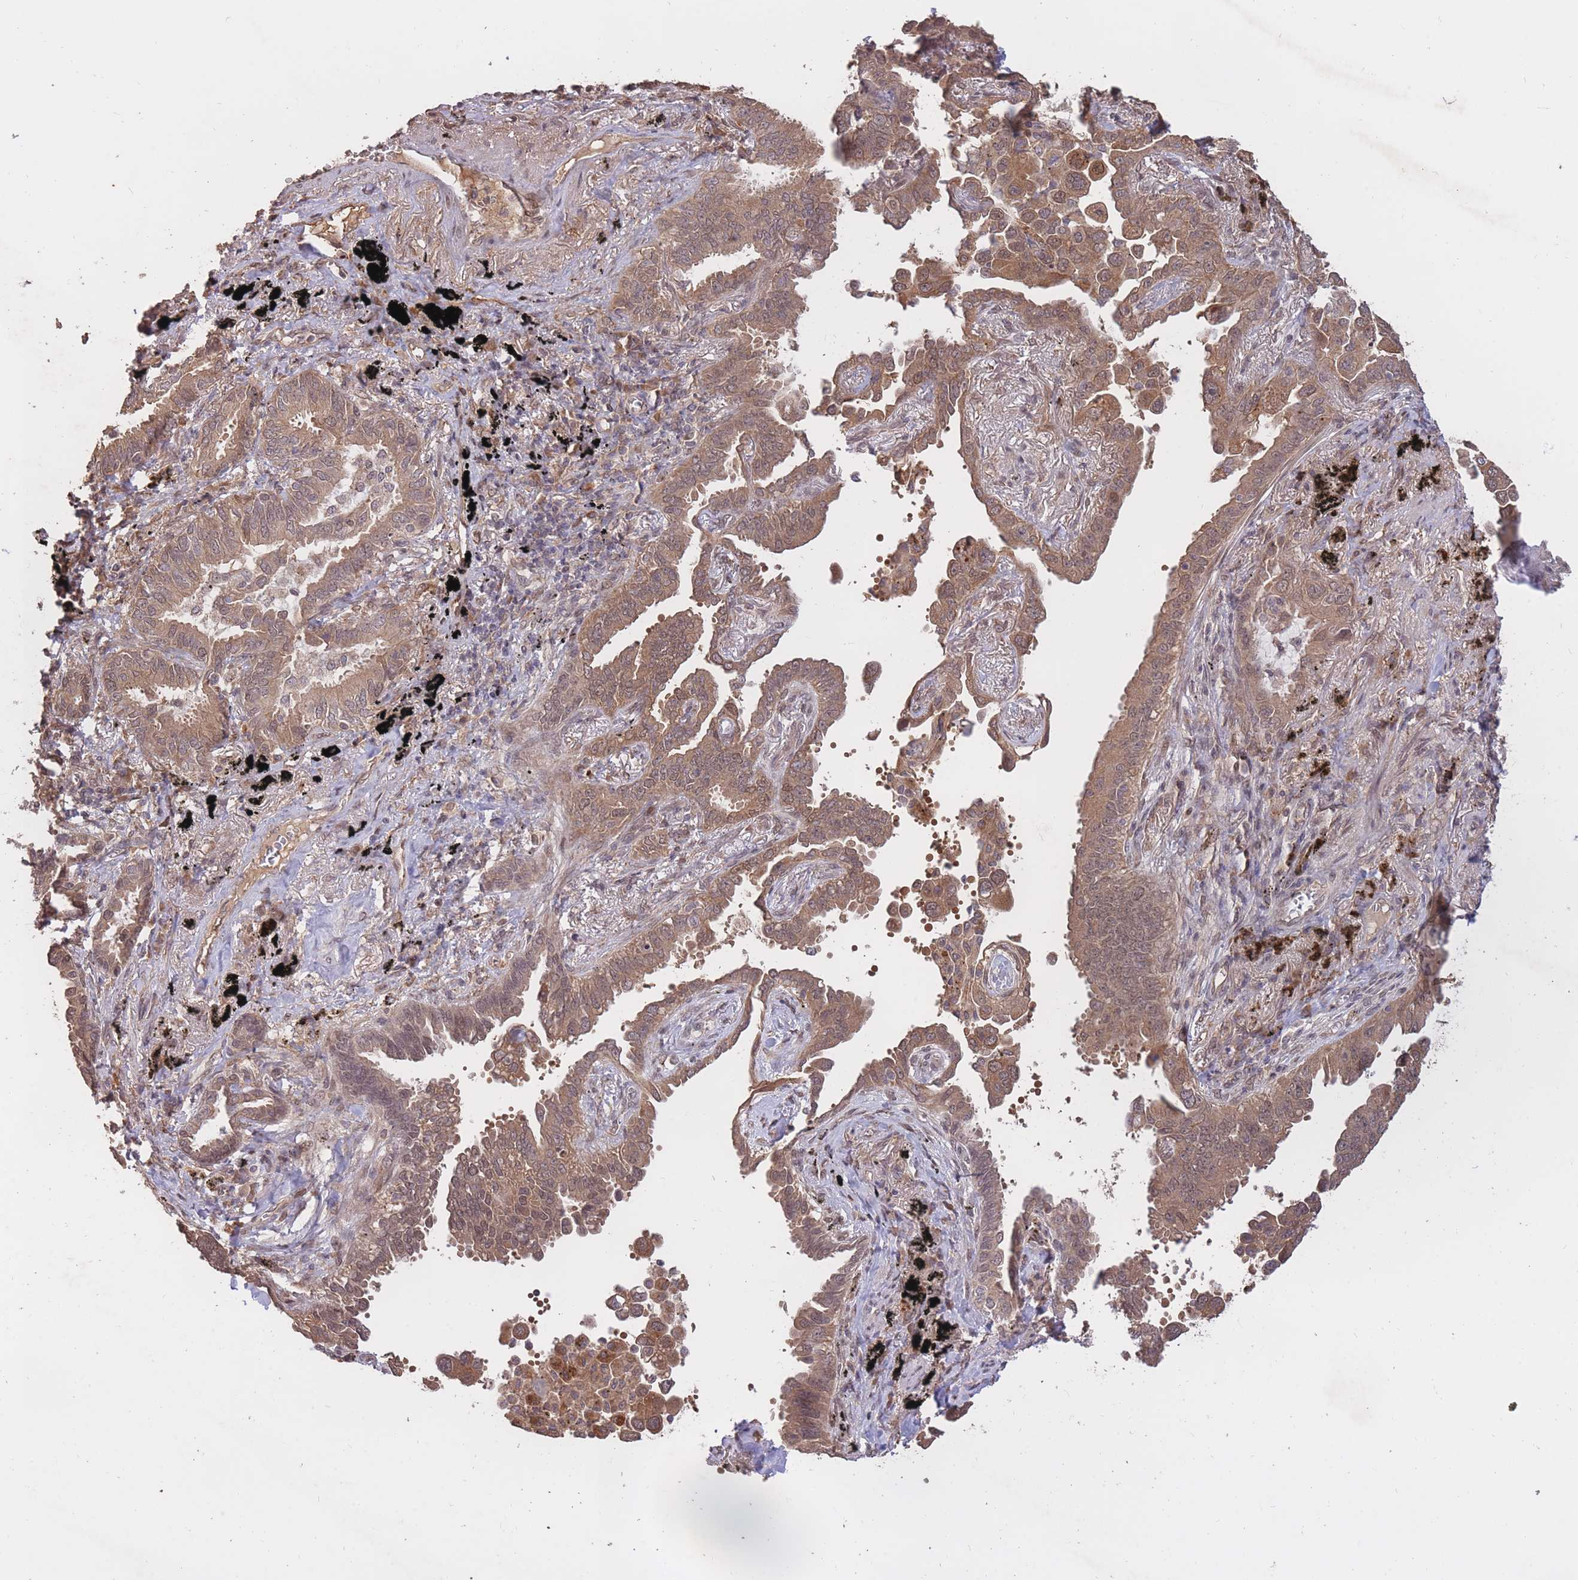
{"staining": {"intensity": "moderate", "quantity": ">75%", "location": "cytoplasmic/membranous"}, "tissue": "lung cancer", "cell_type": "Tumor cells", "image_type": "cancer", "snomed": [{"axis": "morphology", "description": "Adenocarcinoma, NOS"}, {"axis": "topography", "description": "Lung"}], "caption": "IHC of lung adenocarcinoma reveals medium levels of moderate cytoplasmic/membranous positivity in about >75% of tumor cells.", "gene": "RGS14", "patient": {"sex": "male", "age": 67}}